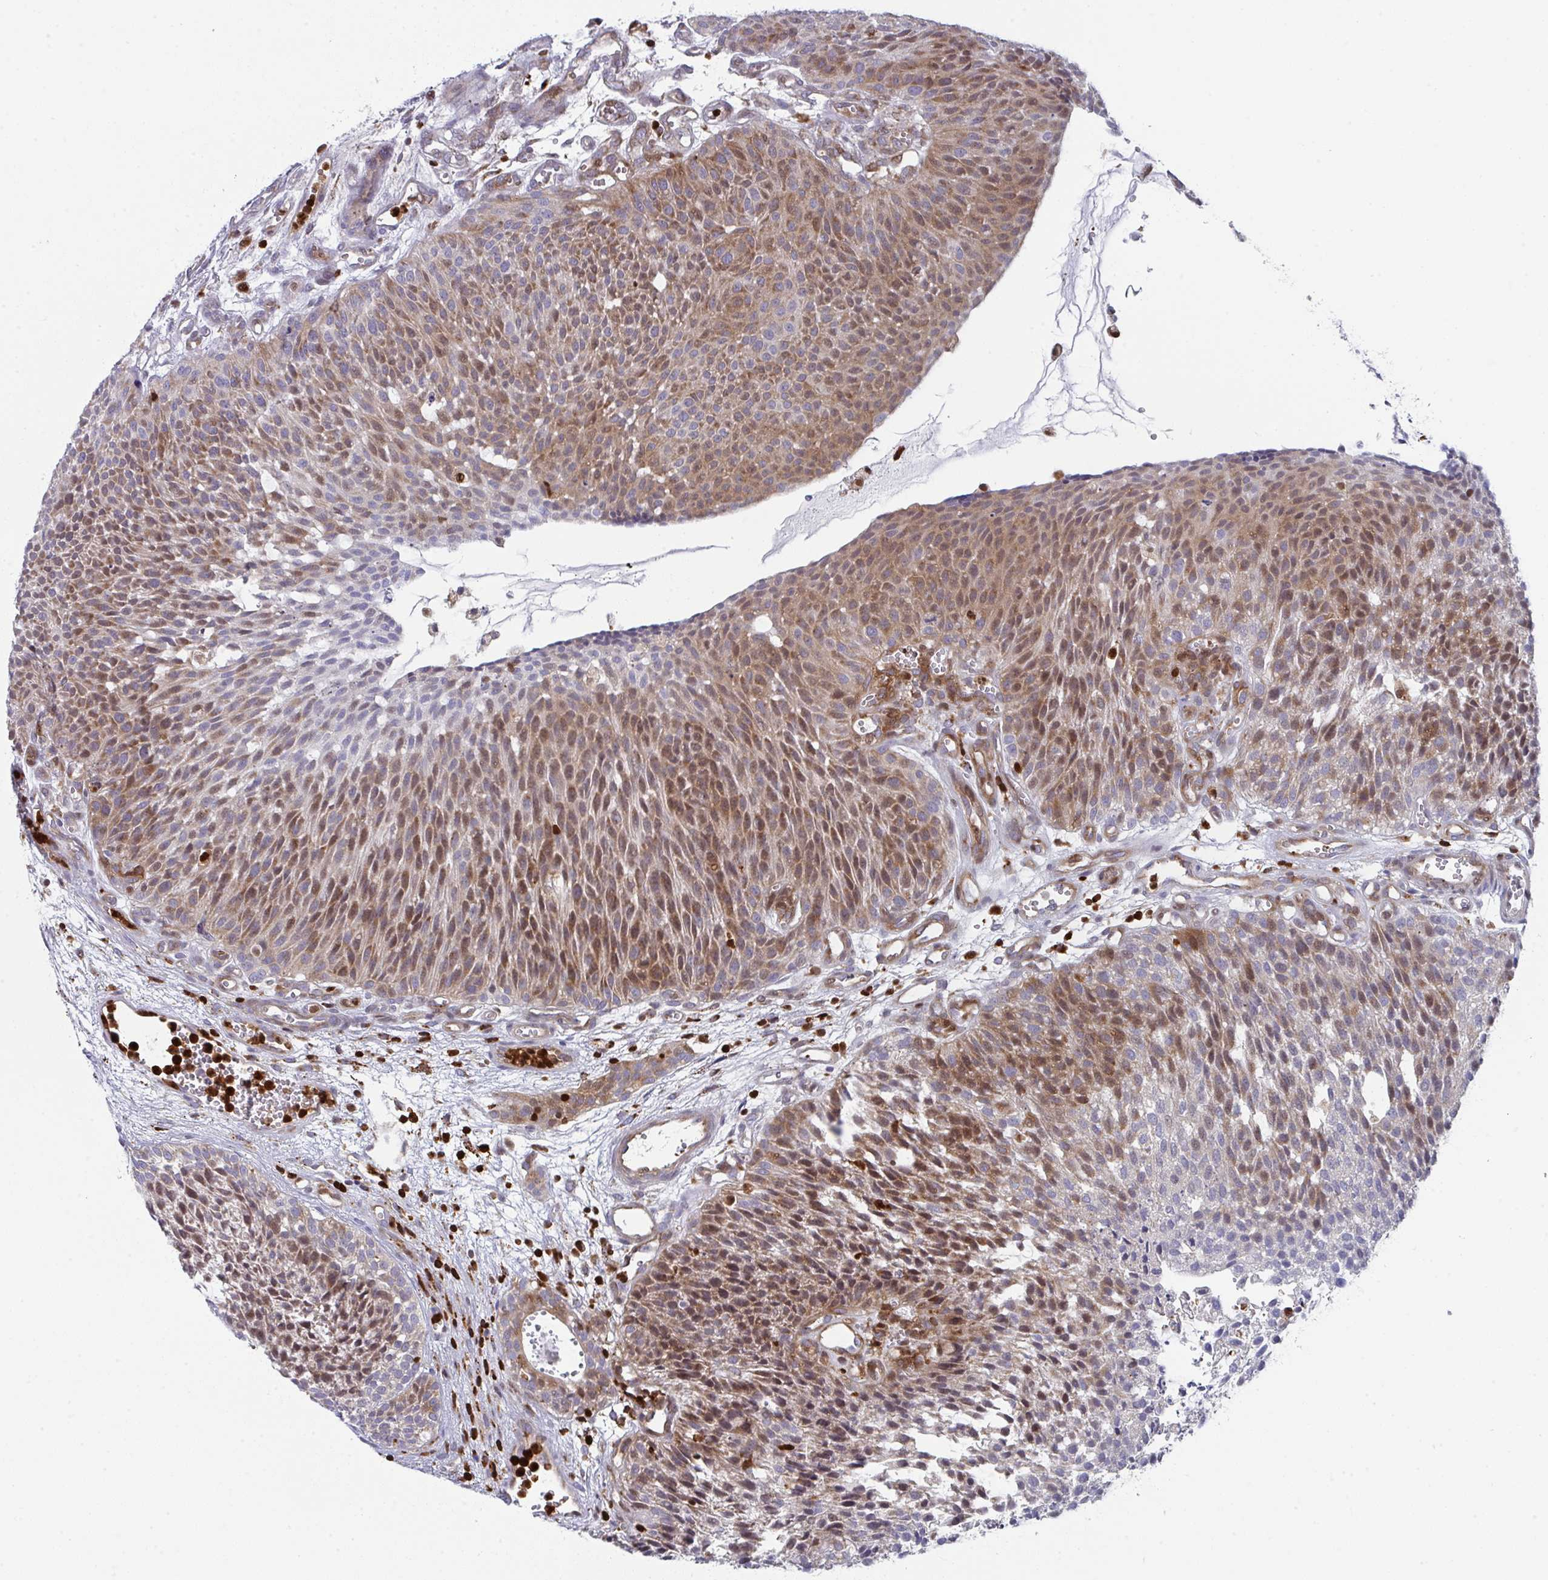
{"staining": {"intensity": "moderate", "quantity": "25%-75%", "location": "cytoplasmic/membranous,nuclear"}, "tissue": "urothelial cancer", "cell_type": "Tumor cells", "image_type": "cancer", "snomed": [{"axis": "morphology", "description": "Urothelial carcinoma, NOS"}, {"axis": "topography", "description": "Urinary bladder"}], "caption": "Immunohistochemical staining of urothelial cancer reveals moderate cytoplasmic/membranous and nuclear protein positivity in about 25%-75% of tumor cells. The protein is stained brown, and the nuclei are stained in blue (DAB (3,3'-diaminobenzidine) IHC with brightfield microscopy, high magnification).", "gene": "AOC2", "patient": {"sex": "male", "age": 84}}